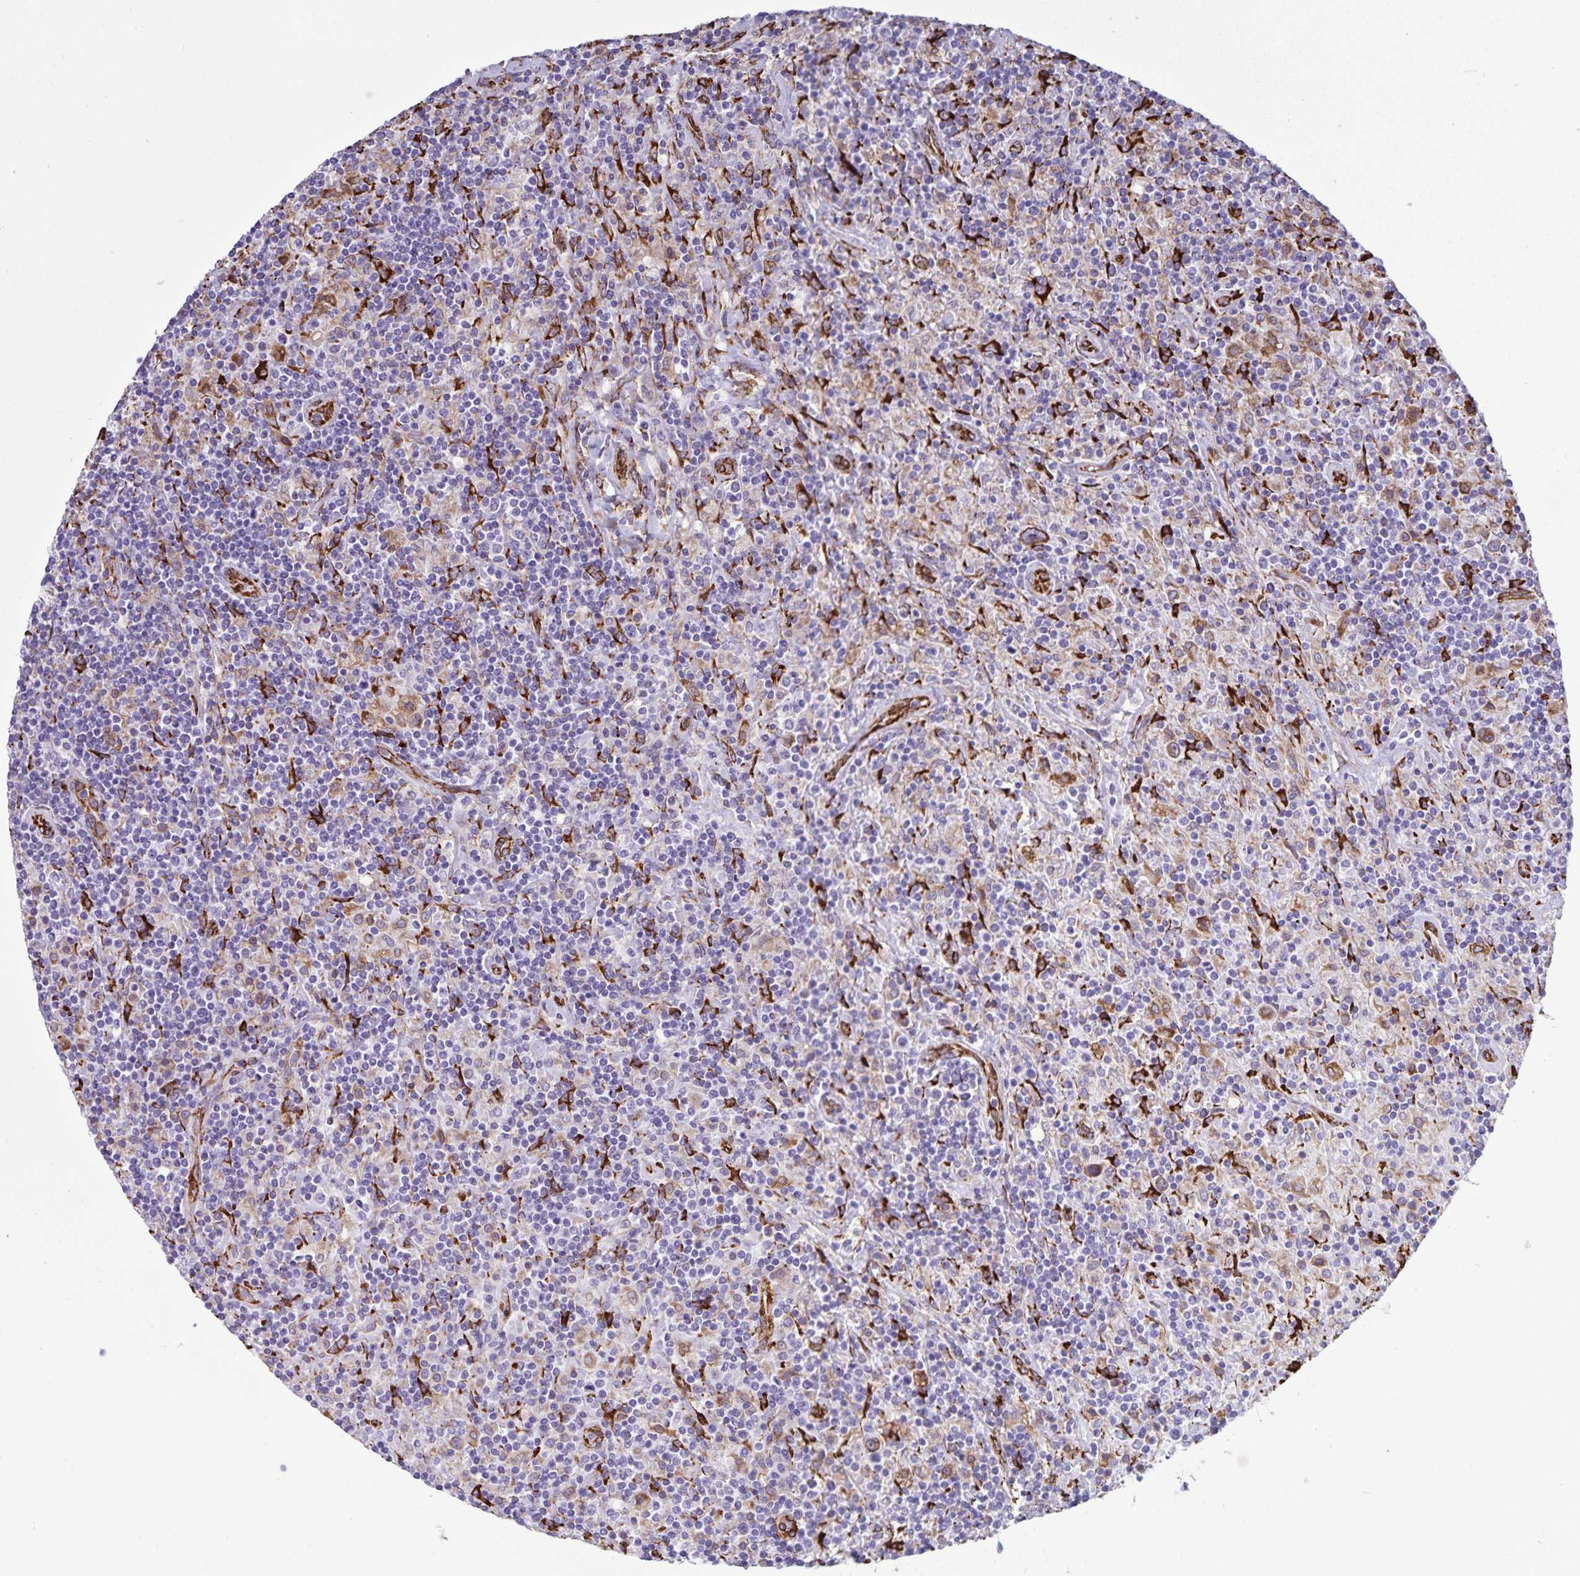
{"staining": {"intensity": "negative", "quantity": "none", "location": "none"}, "tissue": "lymphoma", "cell_type": "Tumor cells", "image_type": "cancer", "snomed": [{"axis": "morphology", "description": "Hodgkin's disease, NOS"}, {"axis": "topography", "description": "Lymph node"}], "caption": "Tumor cells show no significant staining in lymphoma.", "gene": "RCN1", "patient": {"sex": "male", "age": 70}}